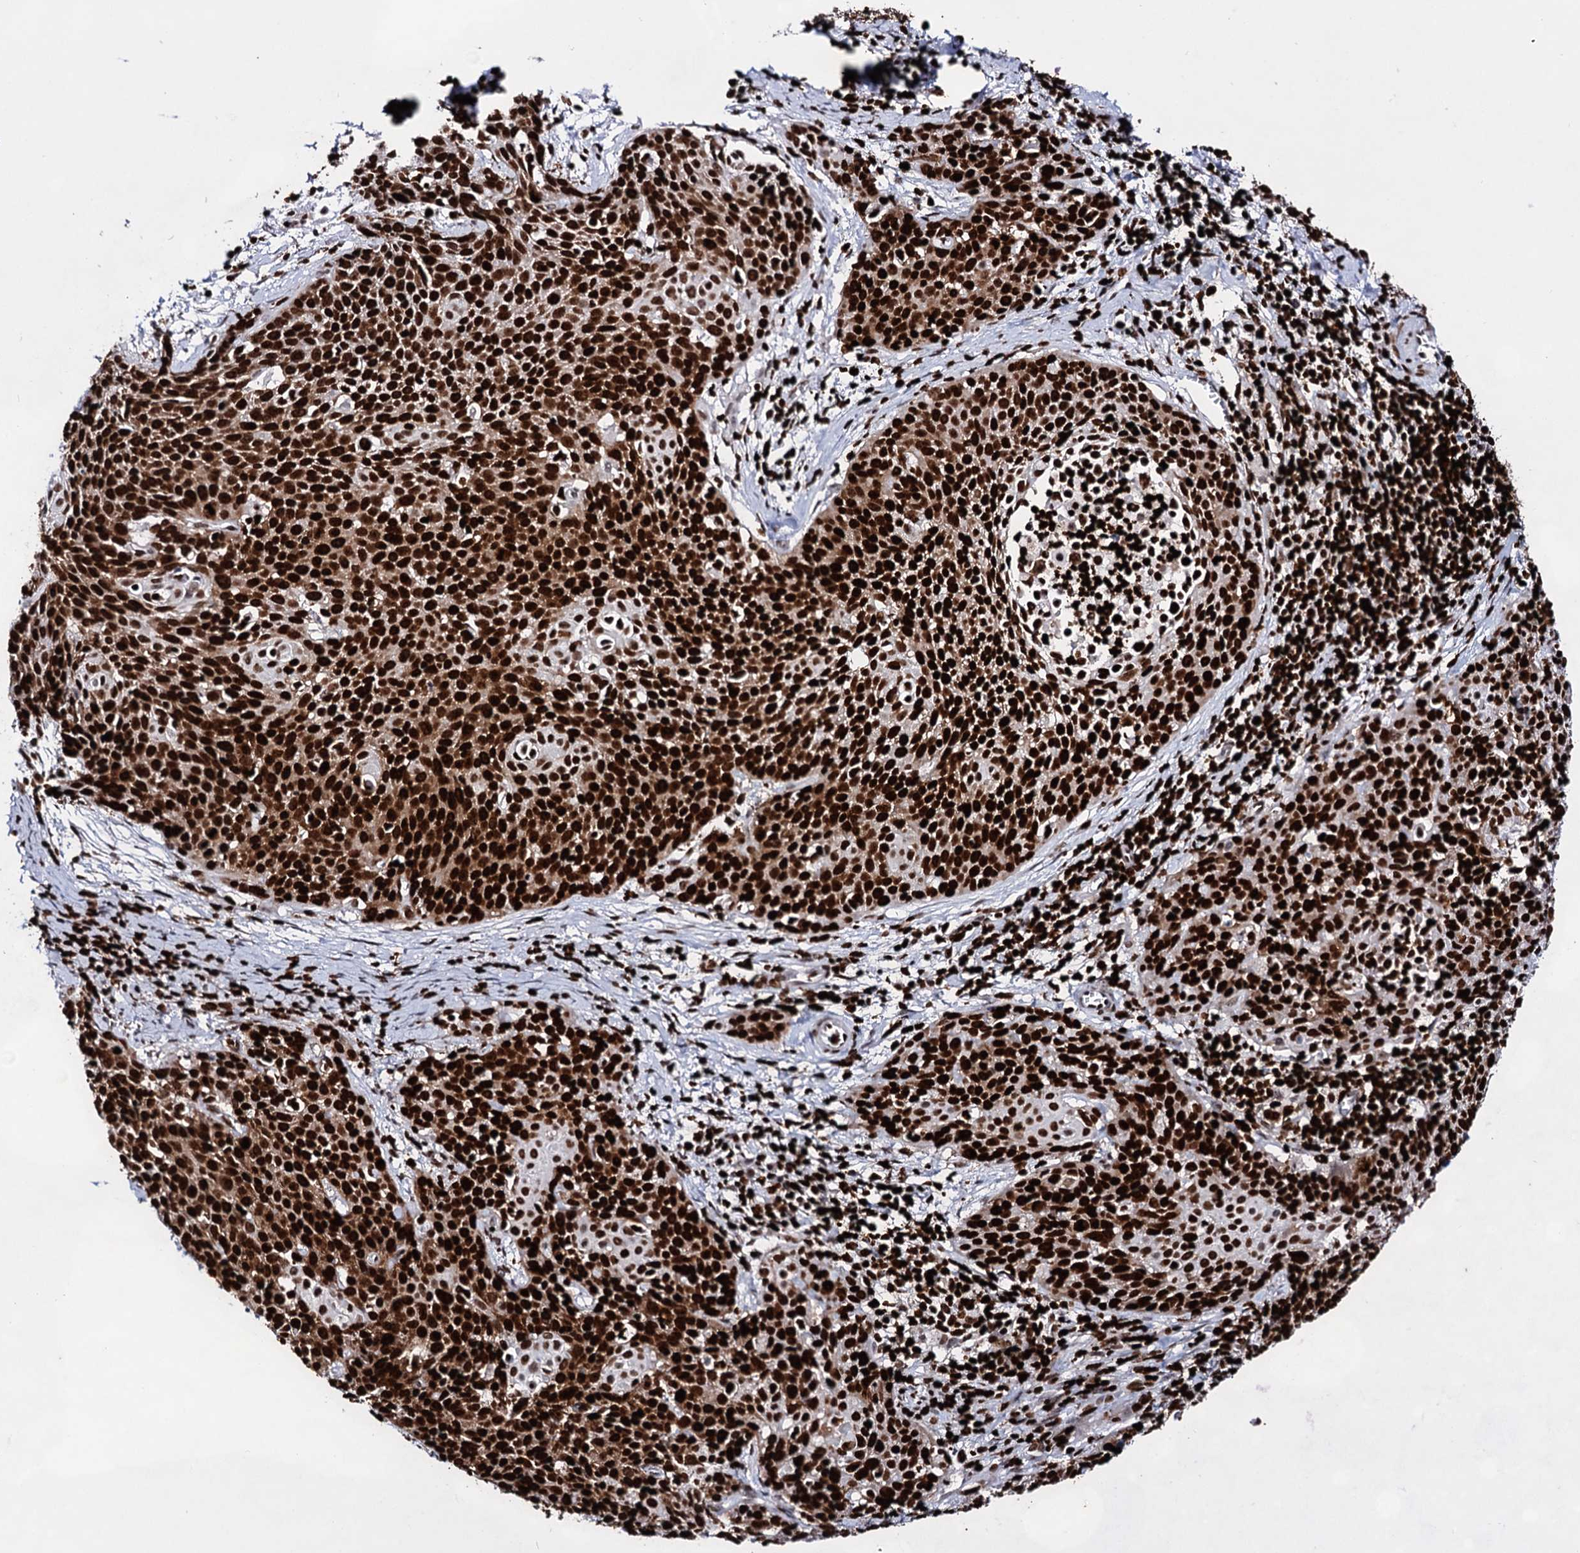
{"staining": {"intensity": "strong", "quantity": ">75%", "location": "nuclear"}, "tissue": "cervical cancer", "cell_type": "Tumor cells", "image_type": "cancer", "snomed": [{"axis": "morphology", "description": "Squamous cell carcinoma, NOS"}, {"axis": "topography", "description": "Cervix"}], "caption": "This micrograph exhibits immunohistochemistry staining of human cervical squamous cell carcinoma, with high strong nuclear expression in approximately >75% of tumor cells.", "gene": "HMGB2", "patient": {"sex": "female", "age": 38}}